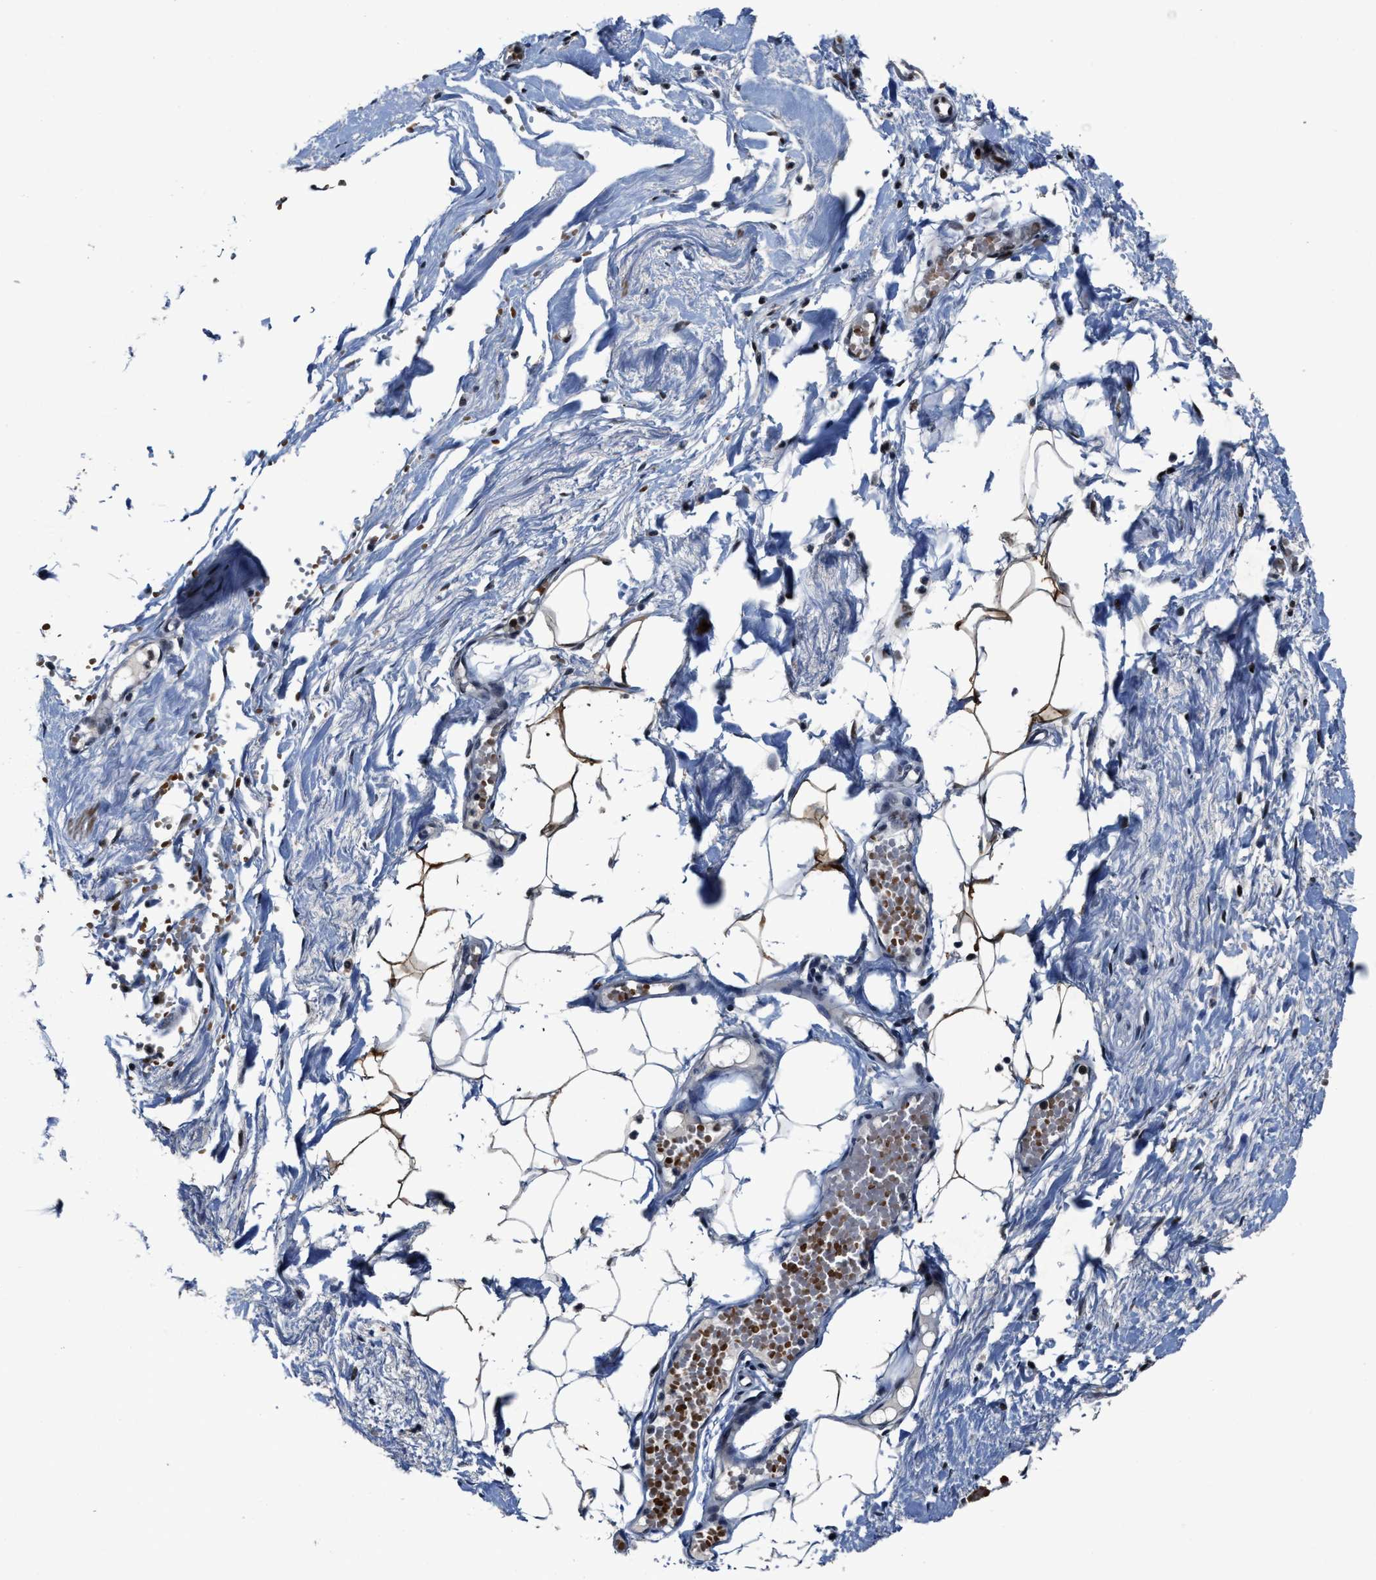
{"staining": {"intensity": "weak", "quantity": ">75%", "location": "nuclear"}, "tissue": "adipose tissue", "cell_type": "Adipocytes", "image_type": "normal", "snomed": [{"axis": "morphology", "description": "Normal tissue, NOS"}, {"axis": "topography", "description": "Soft tissue"}], "caption": "Protein expression by immunohistochemistry exhibits weak nuclear staining in about >75% of adipocytes in benign adipose tissue.", "gene": "ZNF233", "patient": {"sex": "male", "age": 72}}